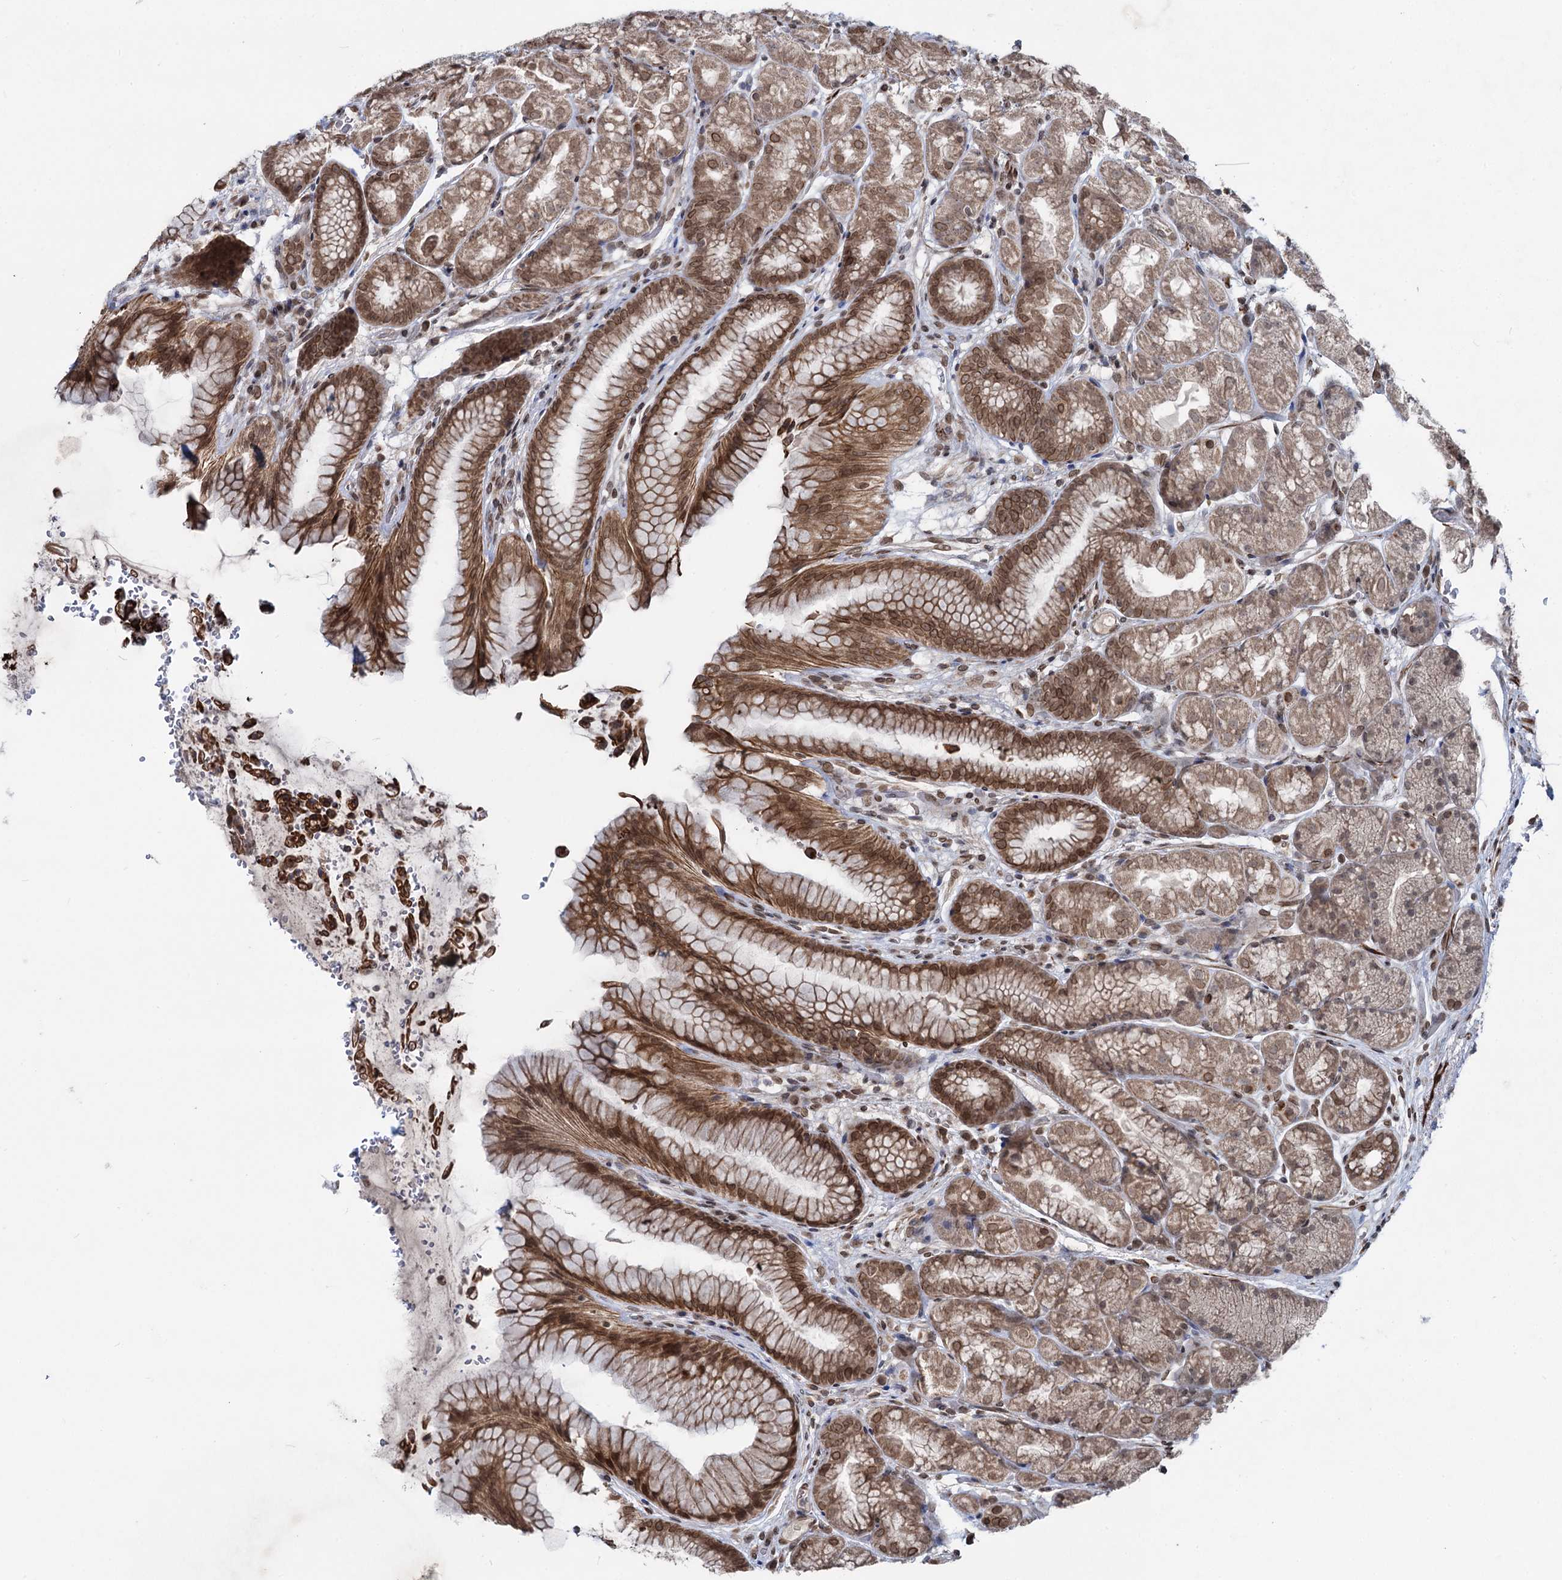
{"staining": {"intensity": "moderate", "quantity": "25%-75%", "location": "cytoplasmic/membranous,nuclear"}, "tissue": "stomach", "cell_type": "Glandular cells", "image_type": "normal", "snomed": [{"axis": "morphology", "description": "Normal tissue, NOS"}, {"axis": "topography", "description": "Stomach"}], "caption": "Stomach stained with immunohistochemistry exhibits moderate cytoplasmic/membranous,nuclear positivity in approximately 25%-75% of glandular cells.", "gene": "RNF6", "patient": {"sex": "male", "age": 63}}